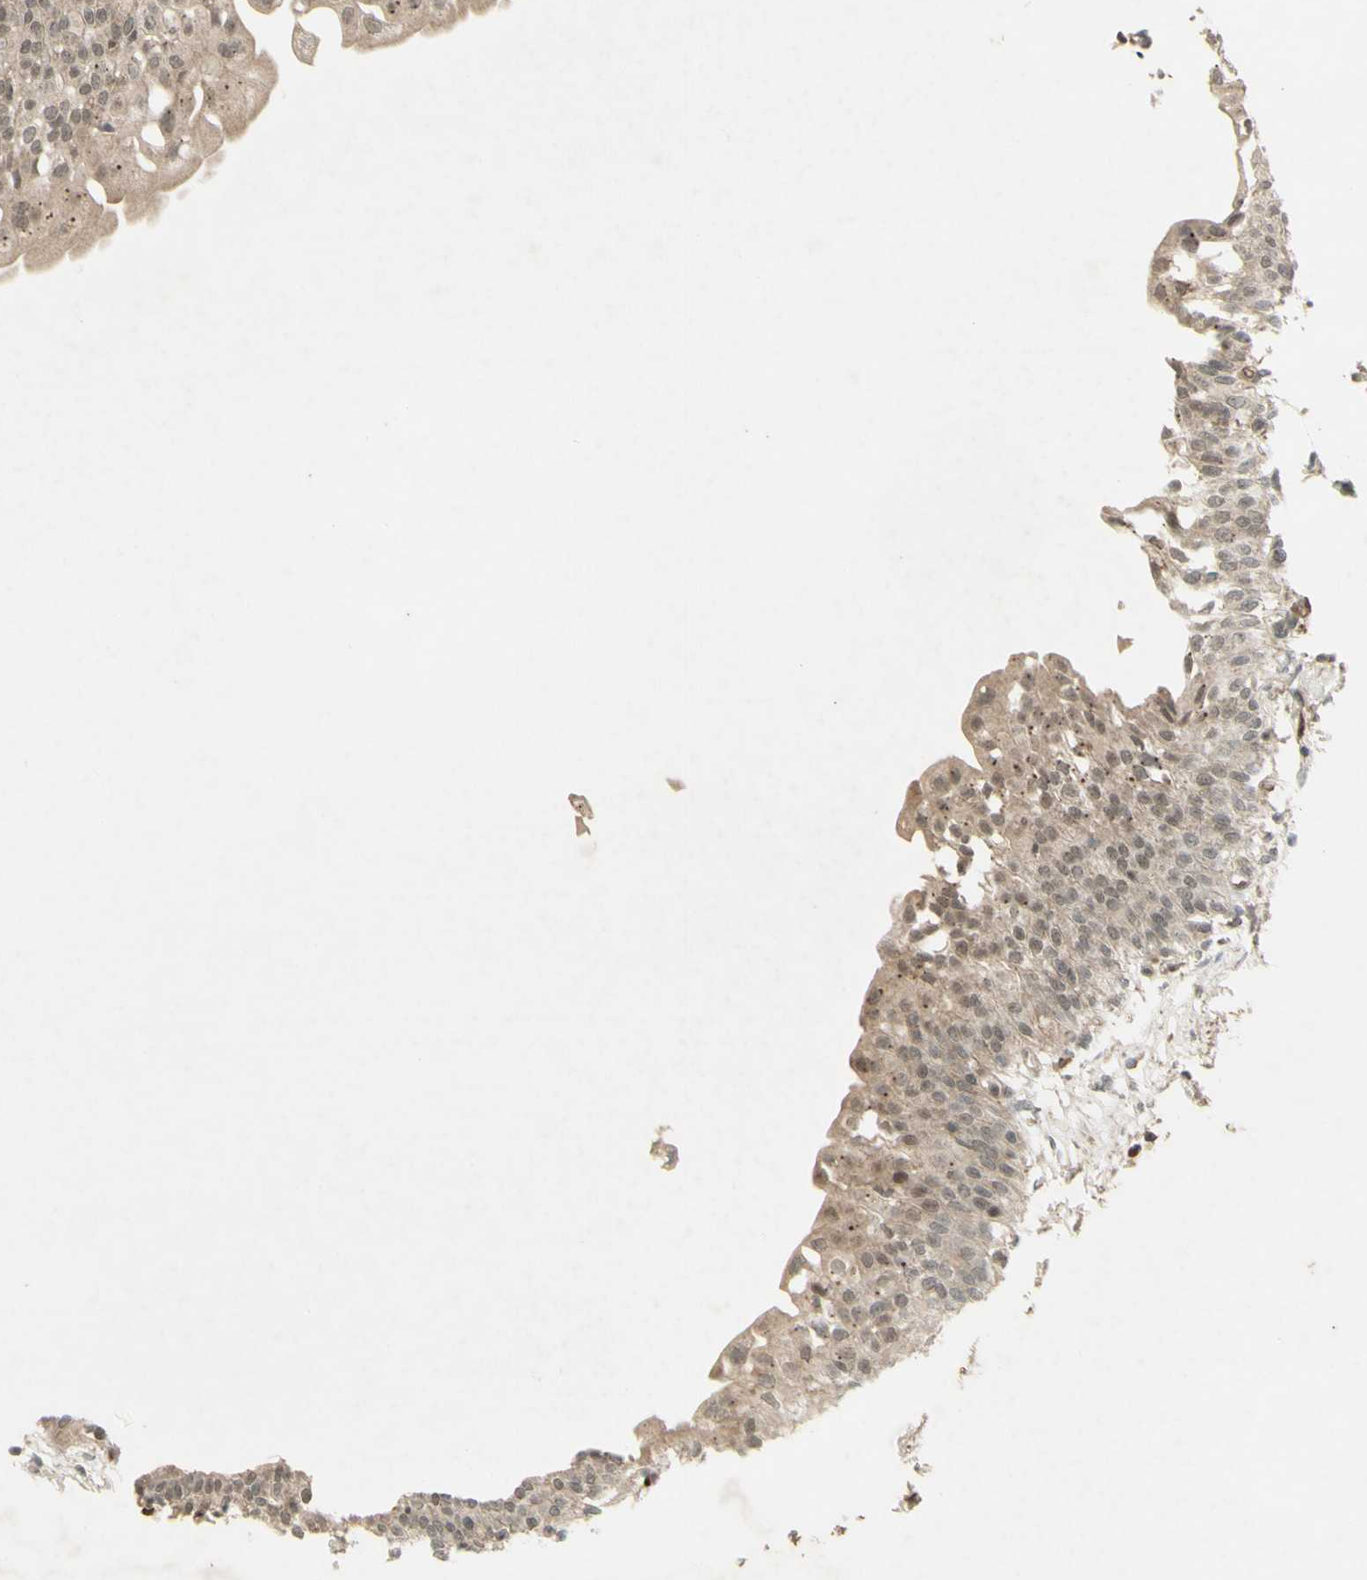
{"staining": {"intensity": "strong", "quantity": "25%-75%", "location": "cytoplasmic/membranous,nuclear"}, "tissue": "urinary bladder", "cell_type": "Urothelial cells", "image_type": "normal", "snomed": [{"axis": "morphology", "description": "Normal tissue, NOS"}, {"axis": "topography", "description": "Urinary bladder"}], "caption": "Immunohistochemical staining of benign urinary bladder shows 25%-75% levels of strong cytoplasmic/membranous,nuclear protein positivity in approximately 25%-75% of urothelial cells.", "gene": "MSH6", "patient": {"sex": "male", "age": 55}}